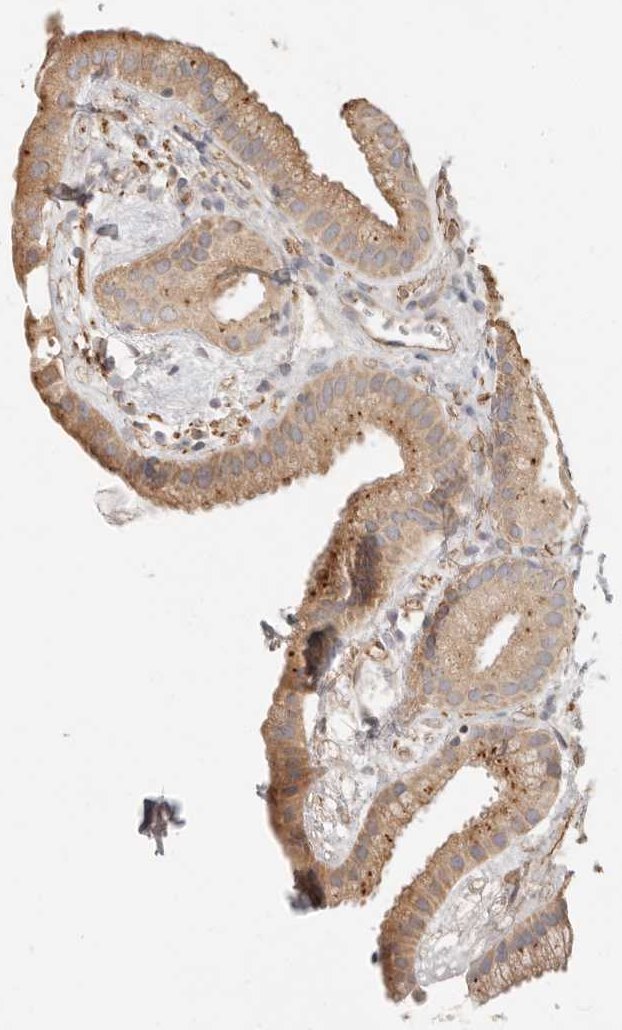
{"staining": {"intensity": "moderate", "quantity": ">75%", "location": "cytoplasmic/membranous"}, "tissue": "gallbladder", "cell_type": "Glandular cells", "image_type": "normal", "snomed": [{"axis": "morphology", "description": "Normal tissue, NOS"}, {"axis": "topography", "description": "Gallbladder"}], "caption": "A micrograph showing moderate cytoplasmic/membranous expression in approximately >75% of glandular cells in normal gallbladder, as visualized by brown immunohistochemical staining.", "gene": "SPRING1", "patient": {"sex": "female", "age": 64}}